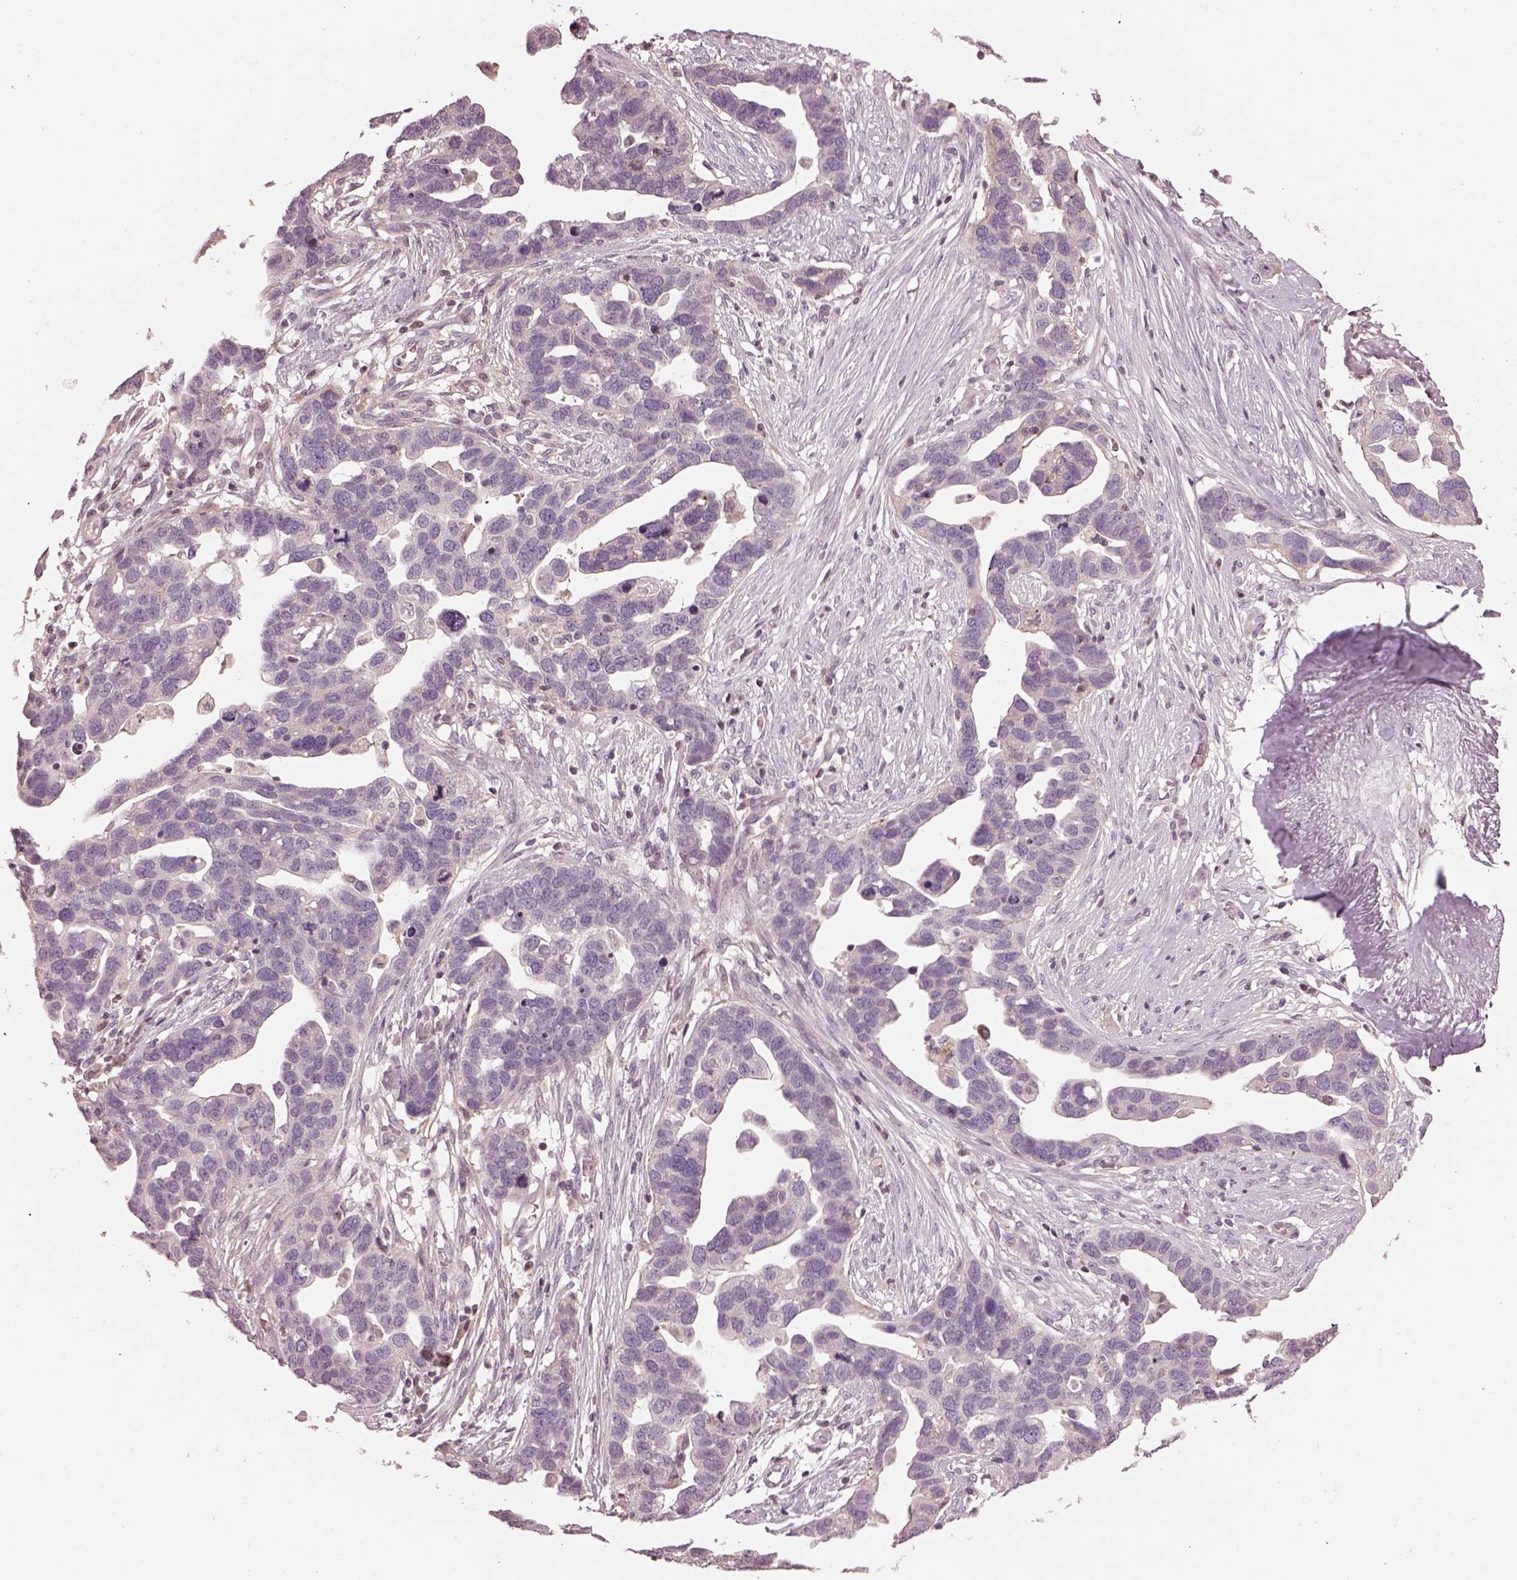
{"staining": {"intensity": "weak", "quantity": "<25%", "location": "cytoplasmic/membranous"}, "tissue": "ovarian cancer", "cell_type": "Tumor cells", "image_type": "cancer", "snomed": [{"axis": "morphology", "description": "Cystadenocarcinoma, serous, NOS"}, {"axis": "topography", "description": "Ovary"}], "caption": "Ovarian cancer (serous cystadenocarcinoma) was stained to show a protein in brown. There is no significant positivity in tumor cells.", "gene": "TLX3", "patient": {"sex": "female", "age": 54}}